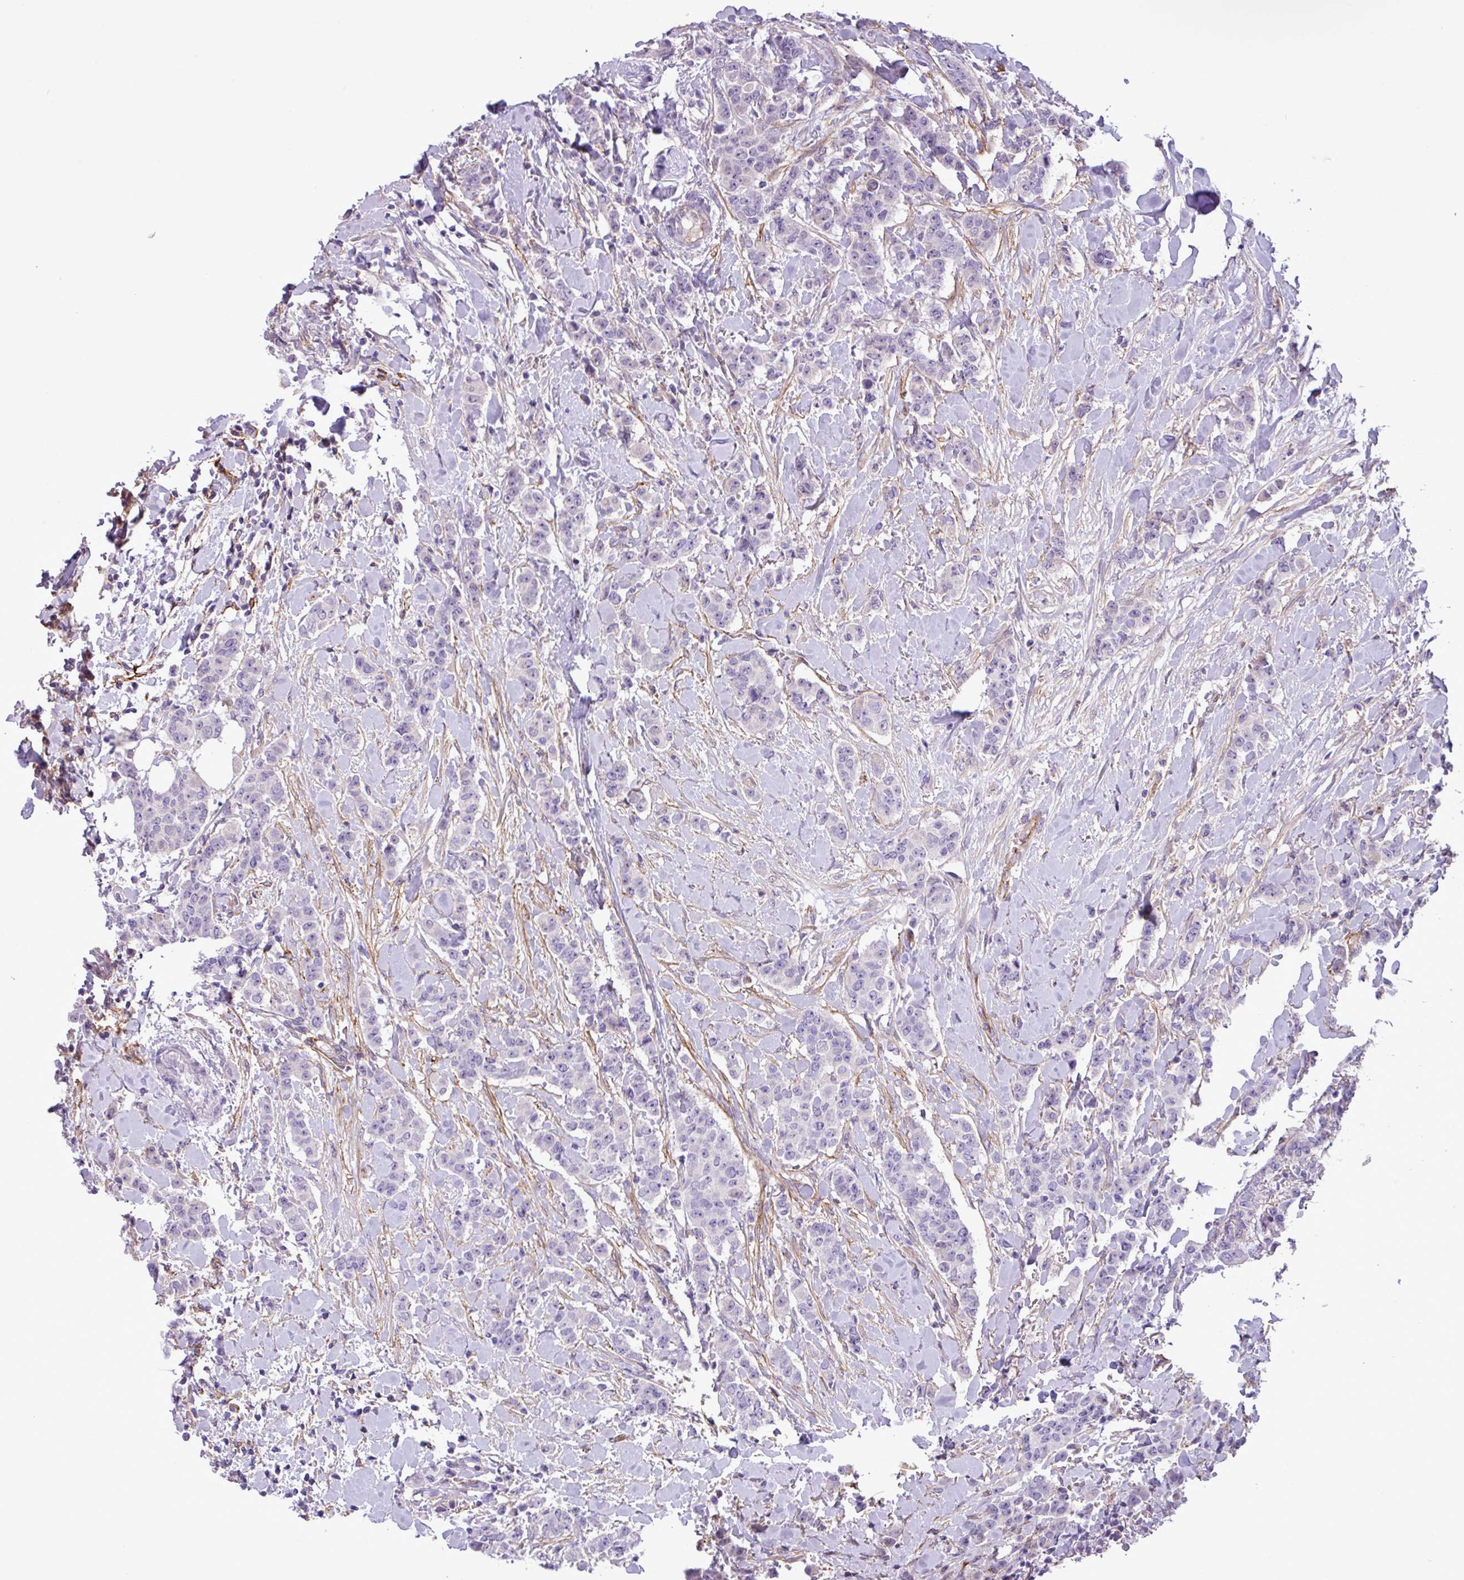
{"staining": {"intensity": "negative", "quantity": "none", "location": "none"}, "tissue": "breast cancer", "cell_type": "Tumor cells", "image_type": "cancer", "snomed": [{"axis": "morphology", "description": "Duct carcinoma"}, {"axis": "topography", "description": "Breast"}], "caption": "Tumor cells show no significant protein positivity in breast cancer (infiltrating ductal carcinoma).", "gene": "CD248", "patient": {"sex": "female", "age": 40}}